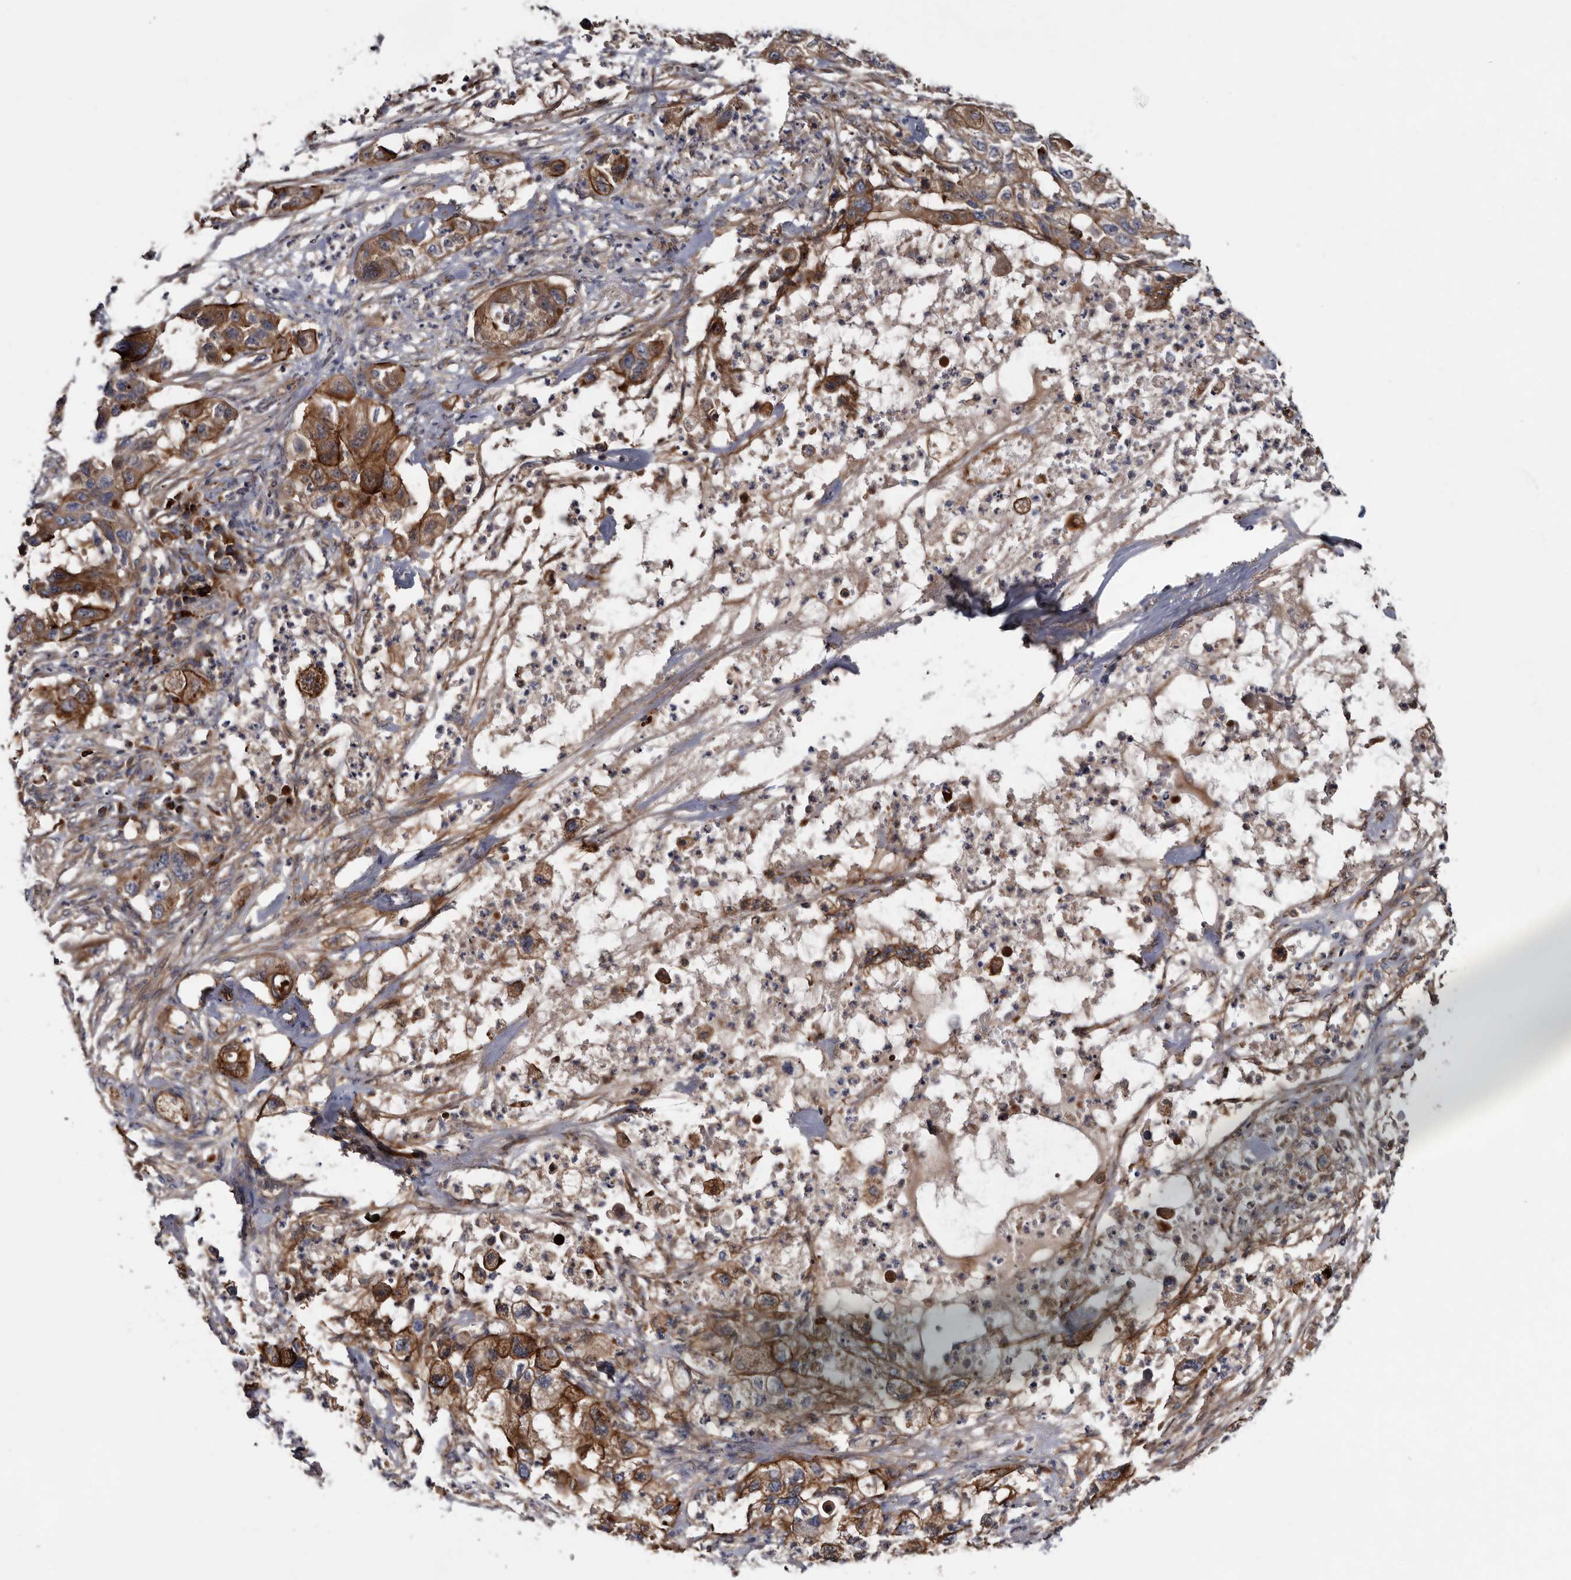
{"staining": {"intensity": "moderate", "quantity": ">75%", "location": "cytoplasmic/membranous"}, "tissue": "pancreatic cancer", "cell_type": "Tumor cells", "image_type": "cancer", "snomed": [{"axis": "morphology", "description": "Adenocarcinoma, NOS"}, {"axis": "topography", "description": "Pancreas"}], "caption": "This is a micrograph of IHC staining of pancreatic cancer (adenocarcinoma), which shows moderate positivity in the cytoplasmic/membranous of tumor cells.", "gene": "TSPAN17", "patient": {"sex": "female", "age": 78}}